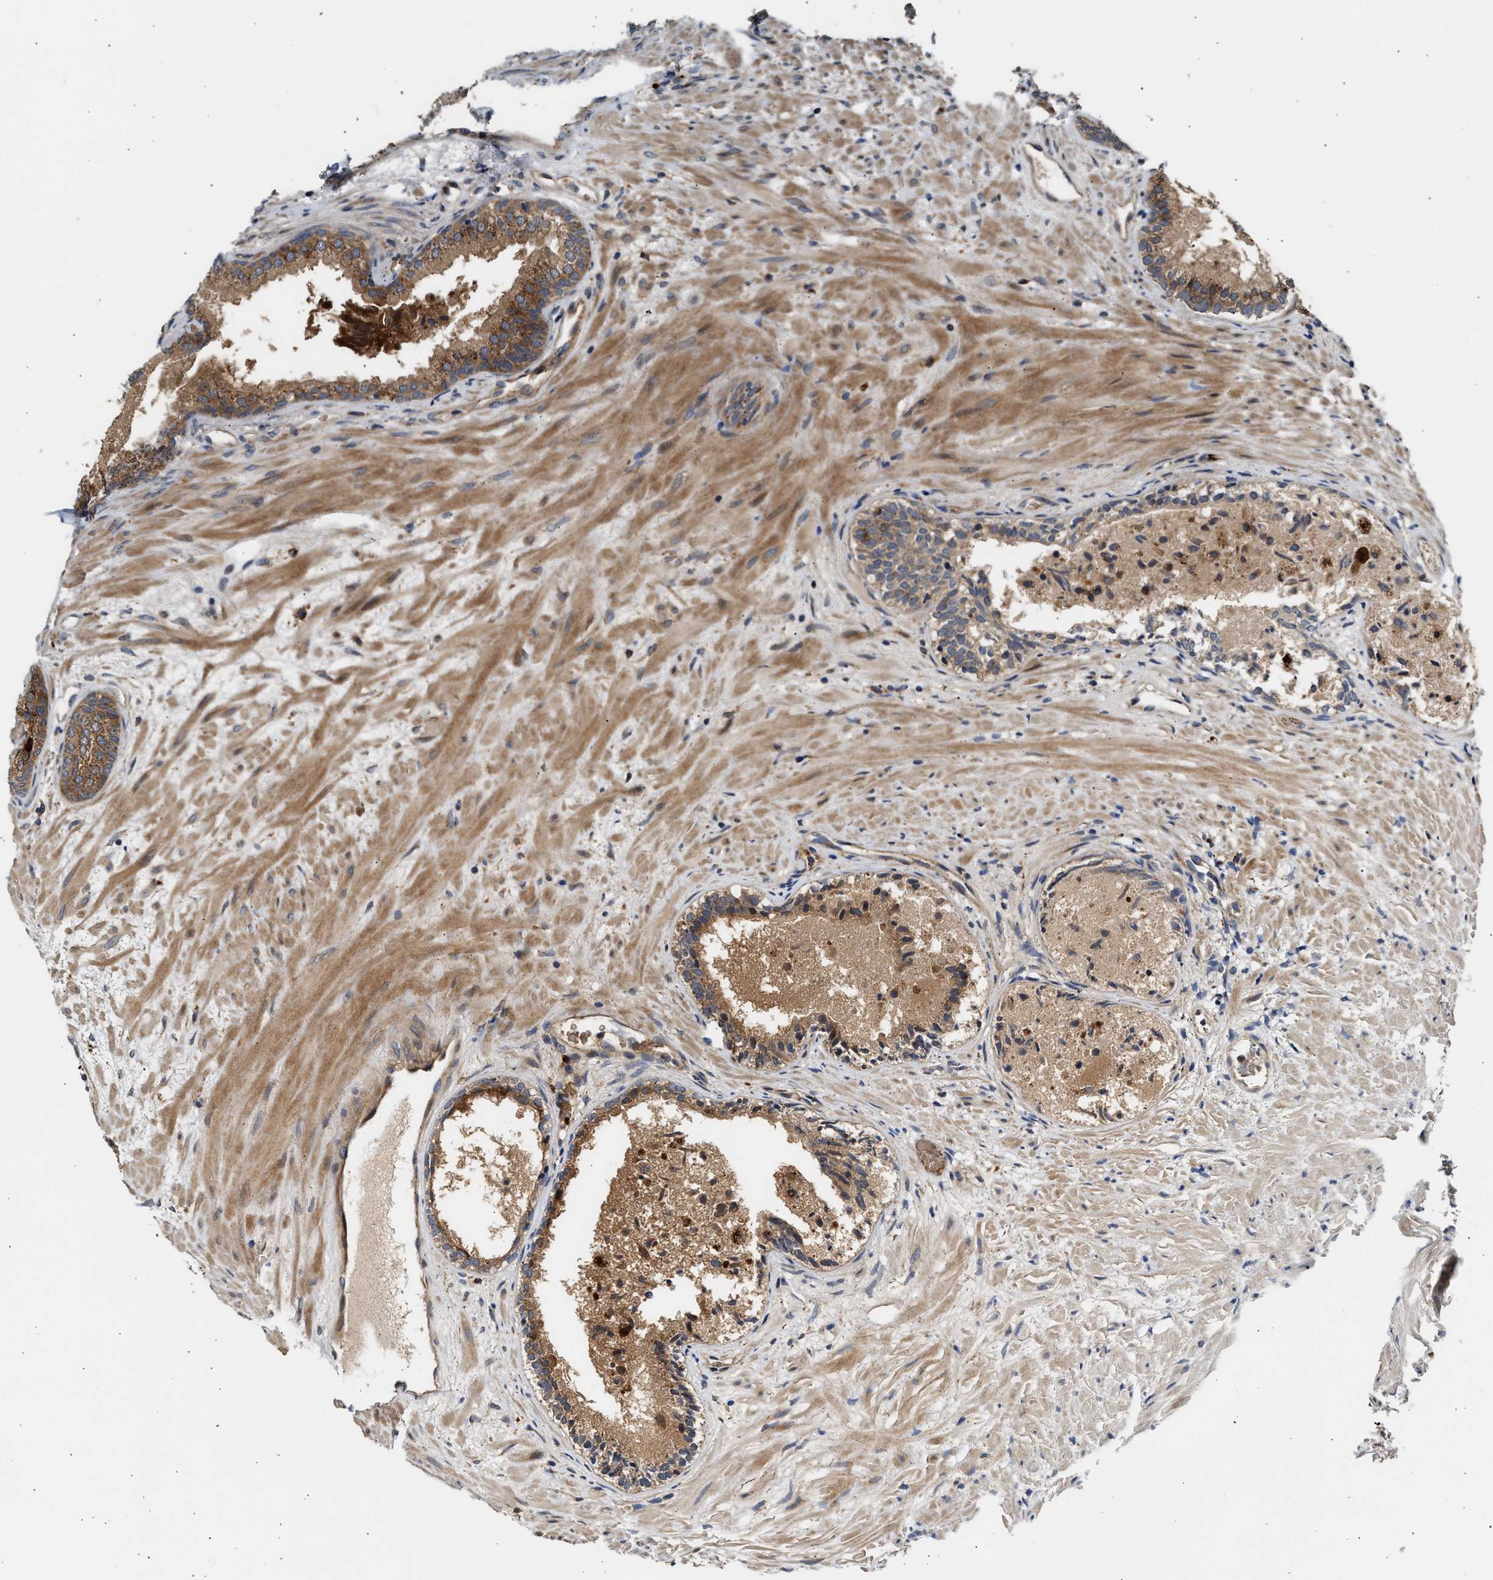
{"staining": {"intensity": "moderate", "quantity": ">75%", "location": "cytoplasmic/membranous,nuclear"}, "tissue": "prostate", "cell_type": "Glandular cells", "image_type": "normal", "snomed": [{"axis": "morphology", "description": "Normal tissue, NOS"}, {"axis": "topography", "description": "Prostate"}], "caption": "This image displays immunohistochemistry staining of benign prostate, with medium moderate cytoplasmic/membranous,nuclear staining in about >75% of glandular cells.", "gene": "PLD3", "patient": {"sex": "male", "age": 76}}